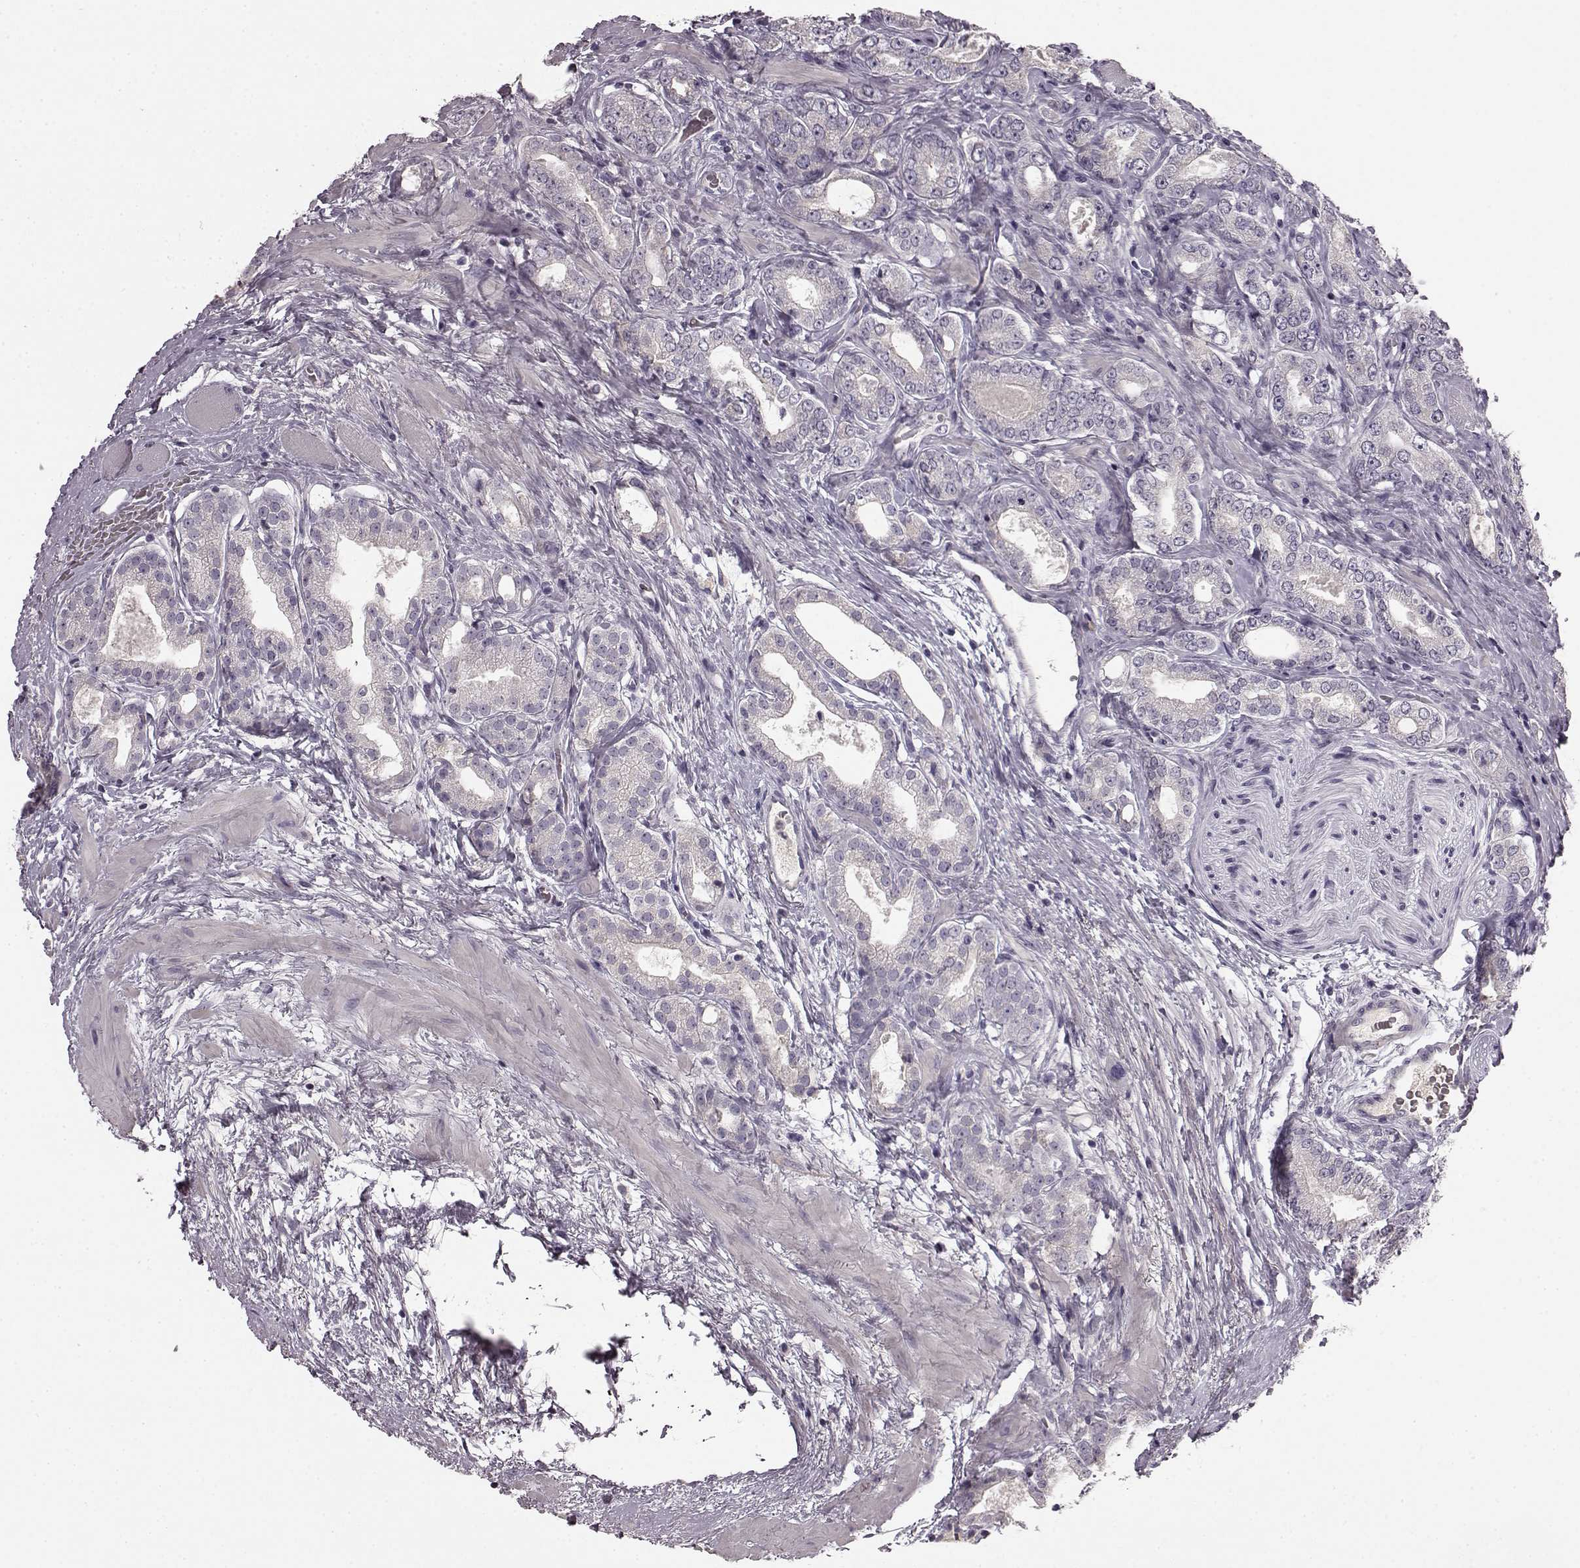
{"staining": {"intensity": "negative", "quantity": "none", "location": "none"}, "tissue": "prostate cancer", "cell_type": "Tumor cells", "image_type": "cancer", "snomed": [{"axis": "morphology", "description": "Adenocarcinoma, NOS"}, {"axis": "topography", "description": "Prostate"}], "caption": "Tumor cells show no significant protein positivity in prostate cancer (adenocarcinoma). (DAB IHC with hematoxylin counter stain).", "gene": "KRT85", "patient": {"sex": "male", "age": 64}}